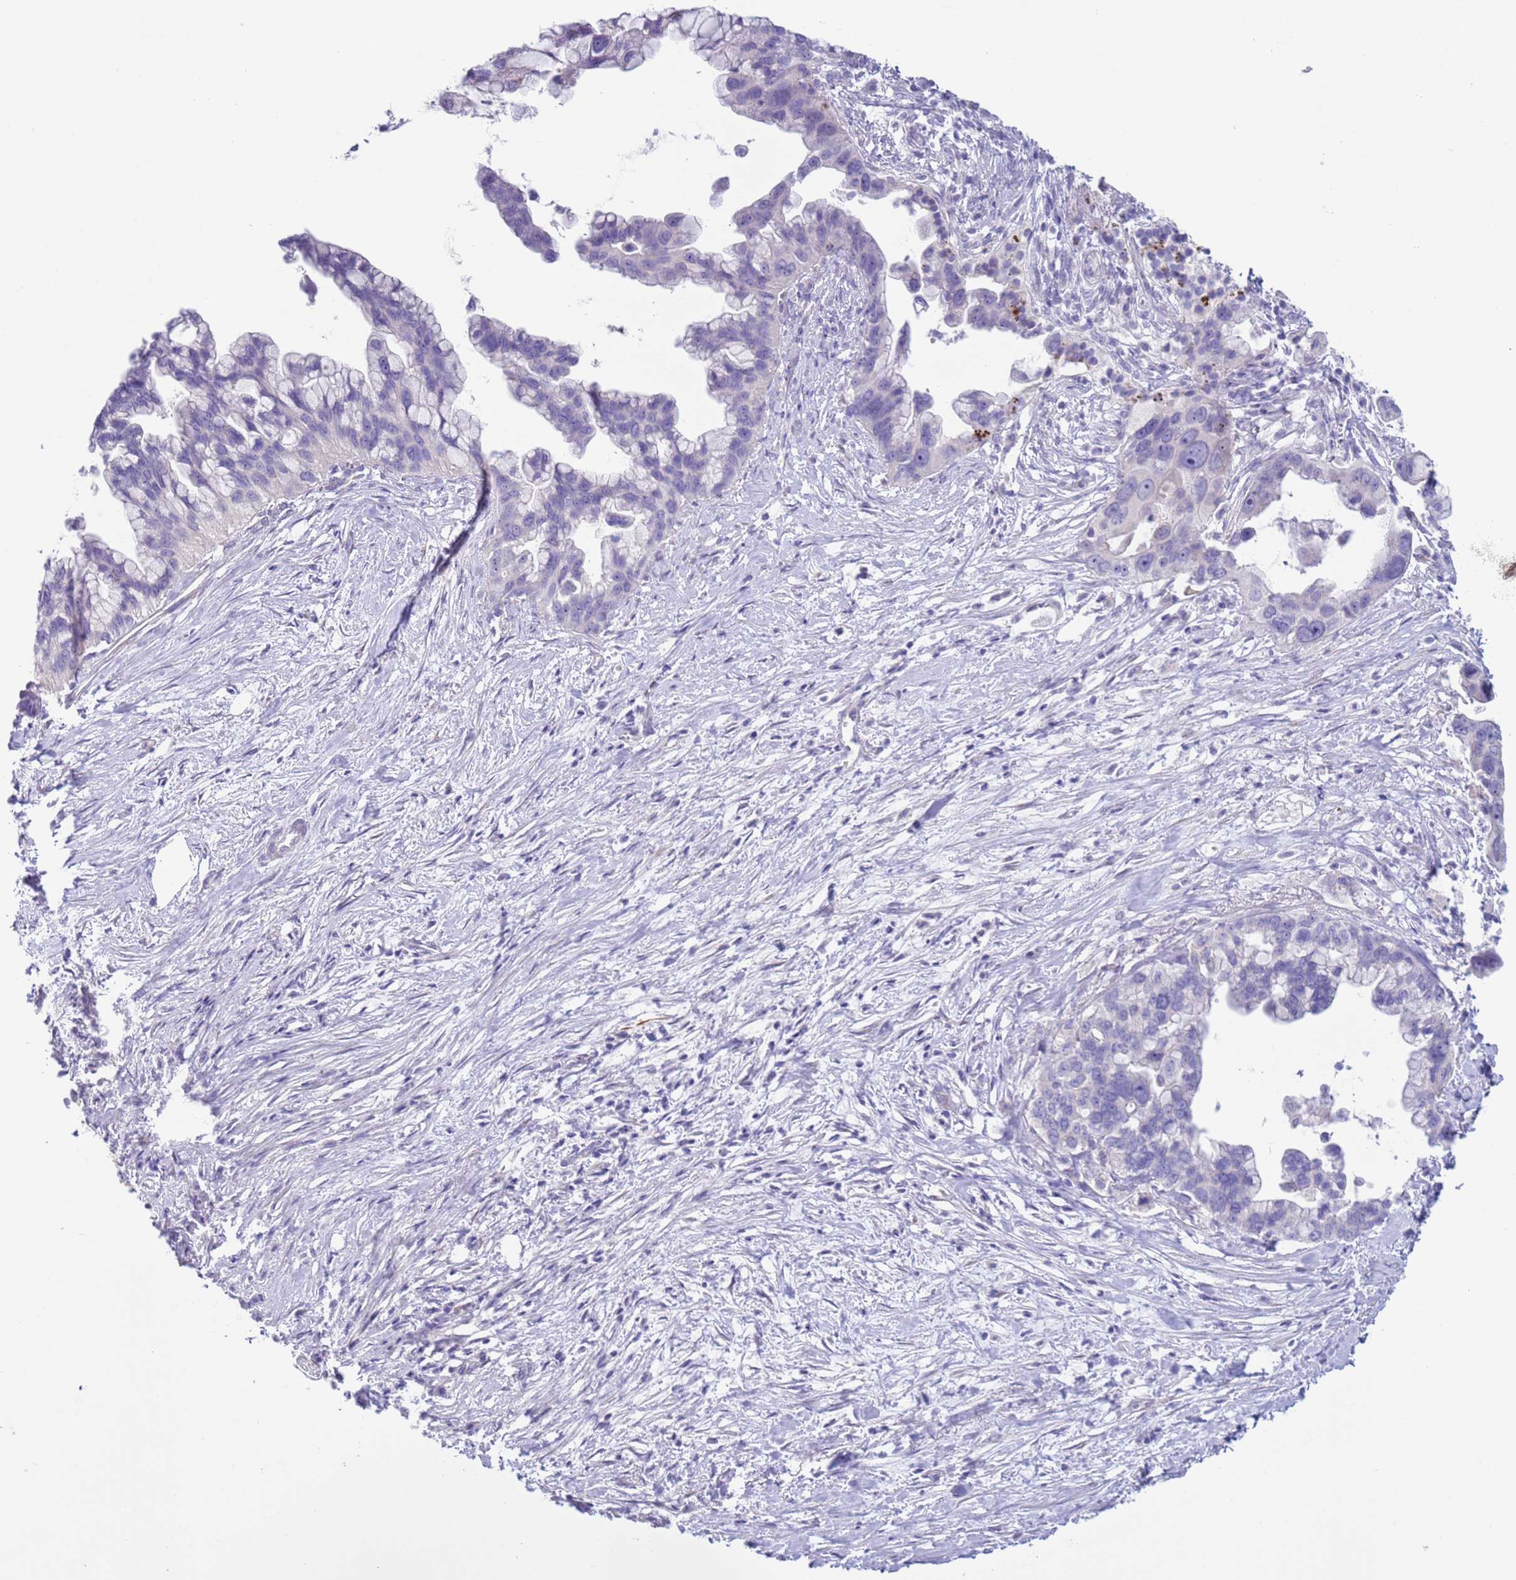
{"staining": {"intensity": "negative", "quantity": "none", "location": "none"}, "tissue": "pancreatic cancer", "cell_type": "Tumor cells", "image_type": "cancer", "snomed": [{"axis": "morphology", "description": "Adenocarcinoma, NOS"}, {"axis": "topography", "description": "Pancreas"}], "caption": "This is an IHC histopathology image of human pancreatic cancer (adenocarcinoma). There is no expression in tumor cells.", "gene": "NPAP1", "patient": {"sex": "female", "age": 83}}